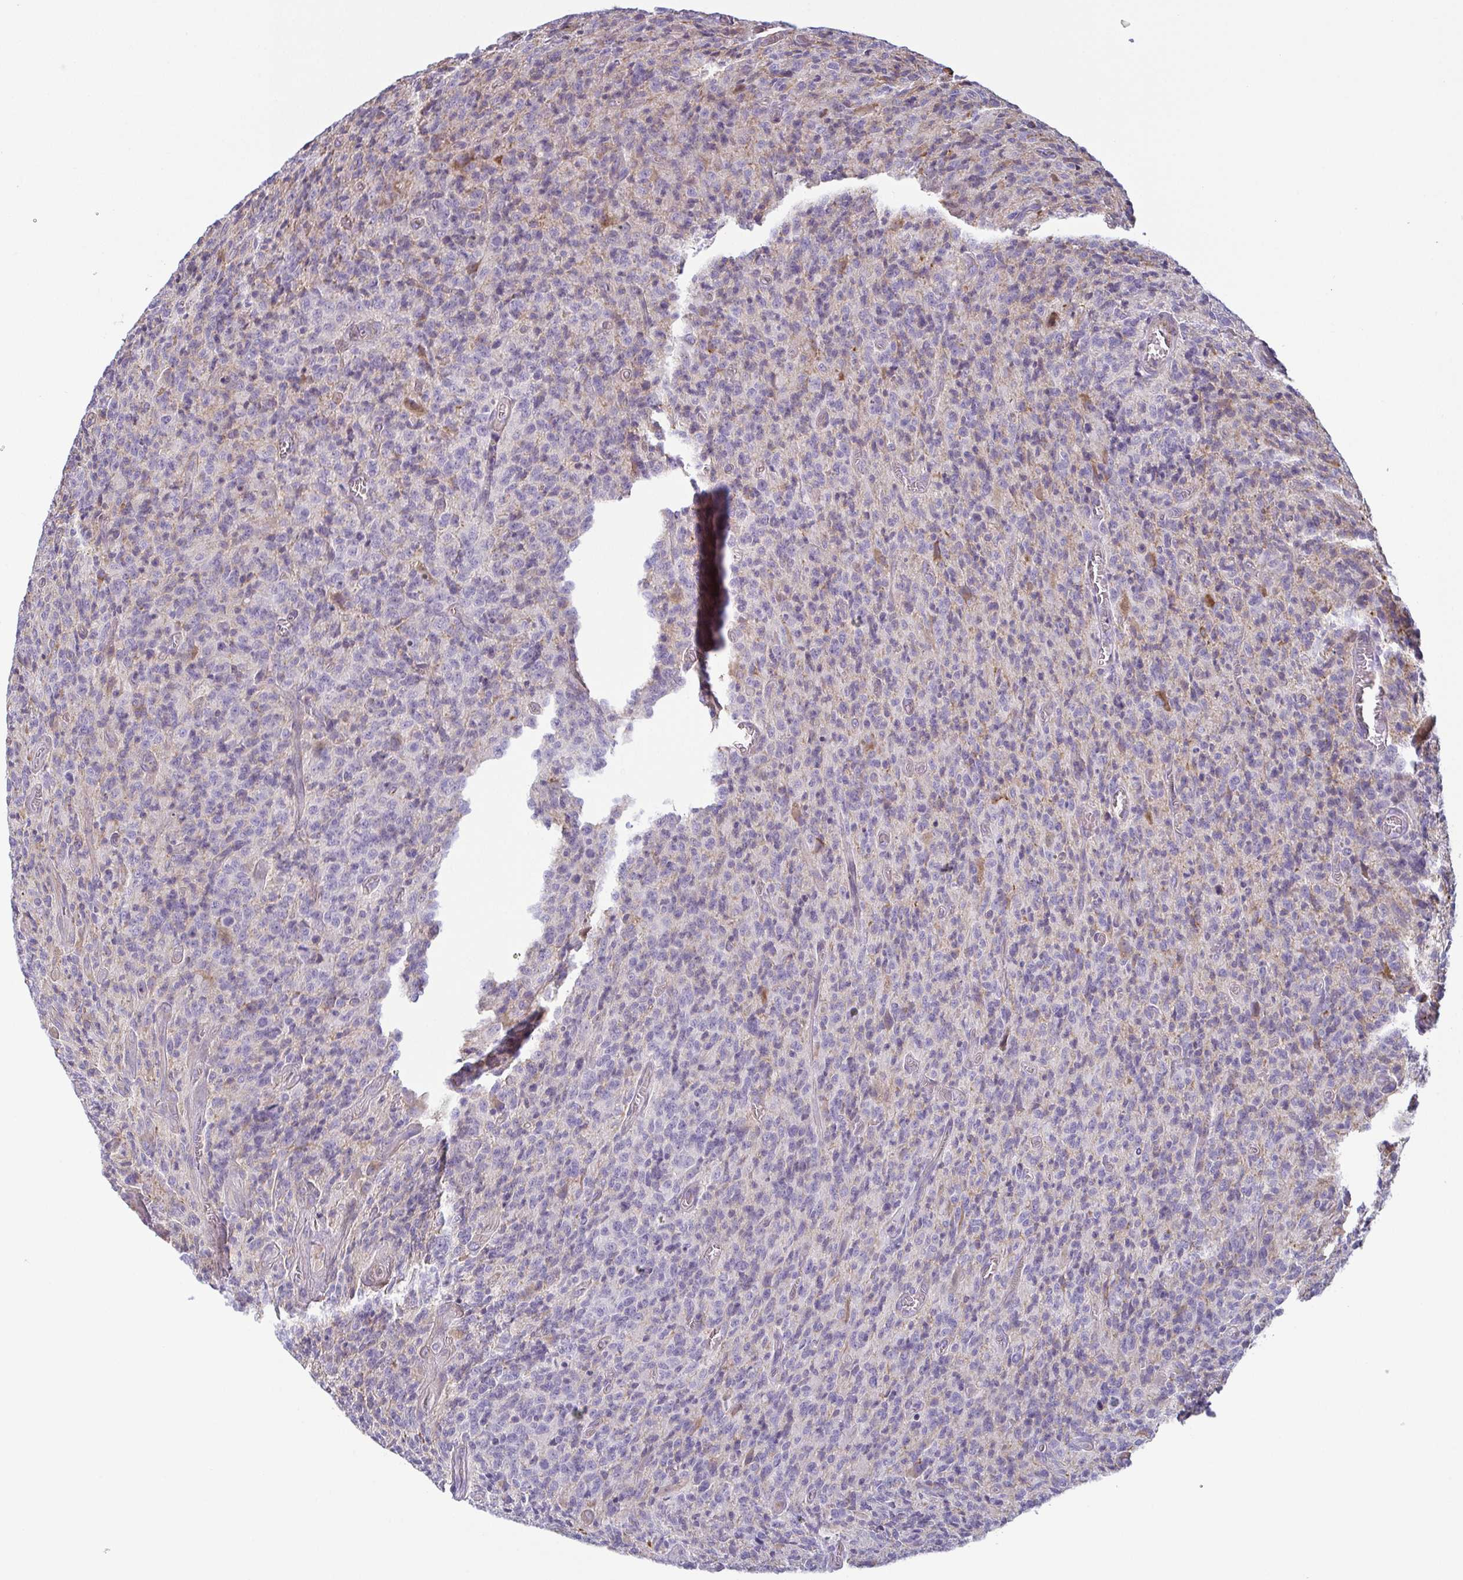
{"staining": {"intensity": "negative", "quantity": "none", "location": "none"}, "tissue": "glioma", "cell_type": "Tumor cells", "image_type": "cancer", "snomed": [{"axis": "morphology", "description": "Glioma, malignant, High grade"}, {"axis": "topography", "description": "Brain"}], "caption": "An immunohistochemistry (IHC) histopathology image of glioma is shown. There is no staining in tumor cells of glioma.", "gene": "ECM1", "patient": {"sex": "male", "age": 76}}